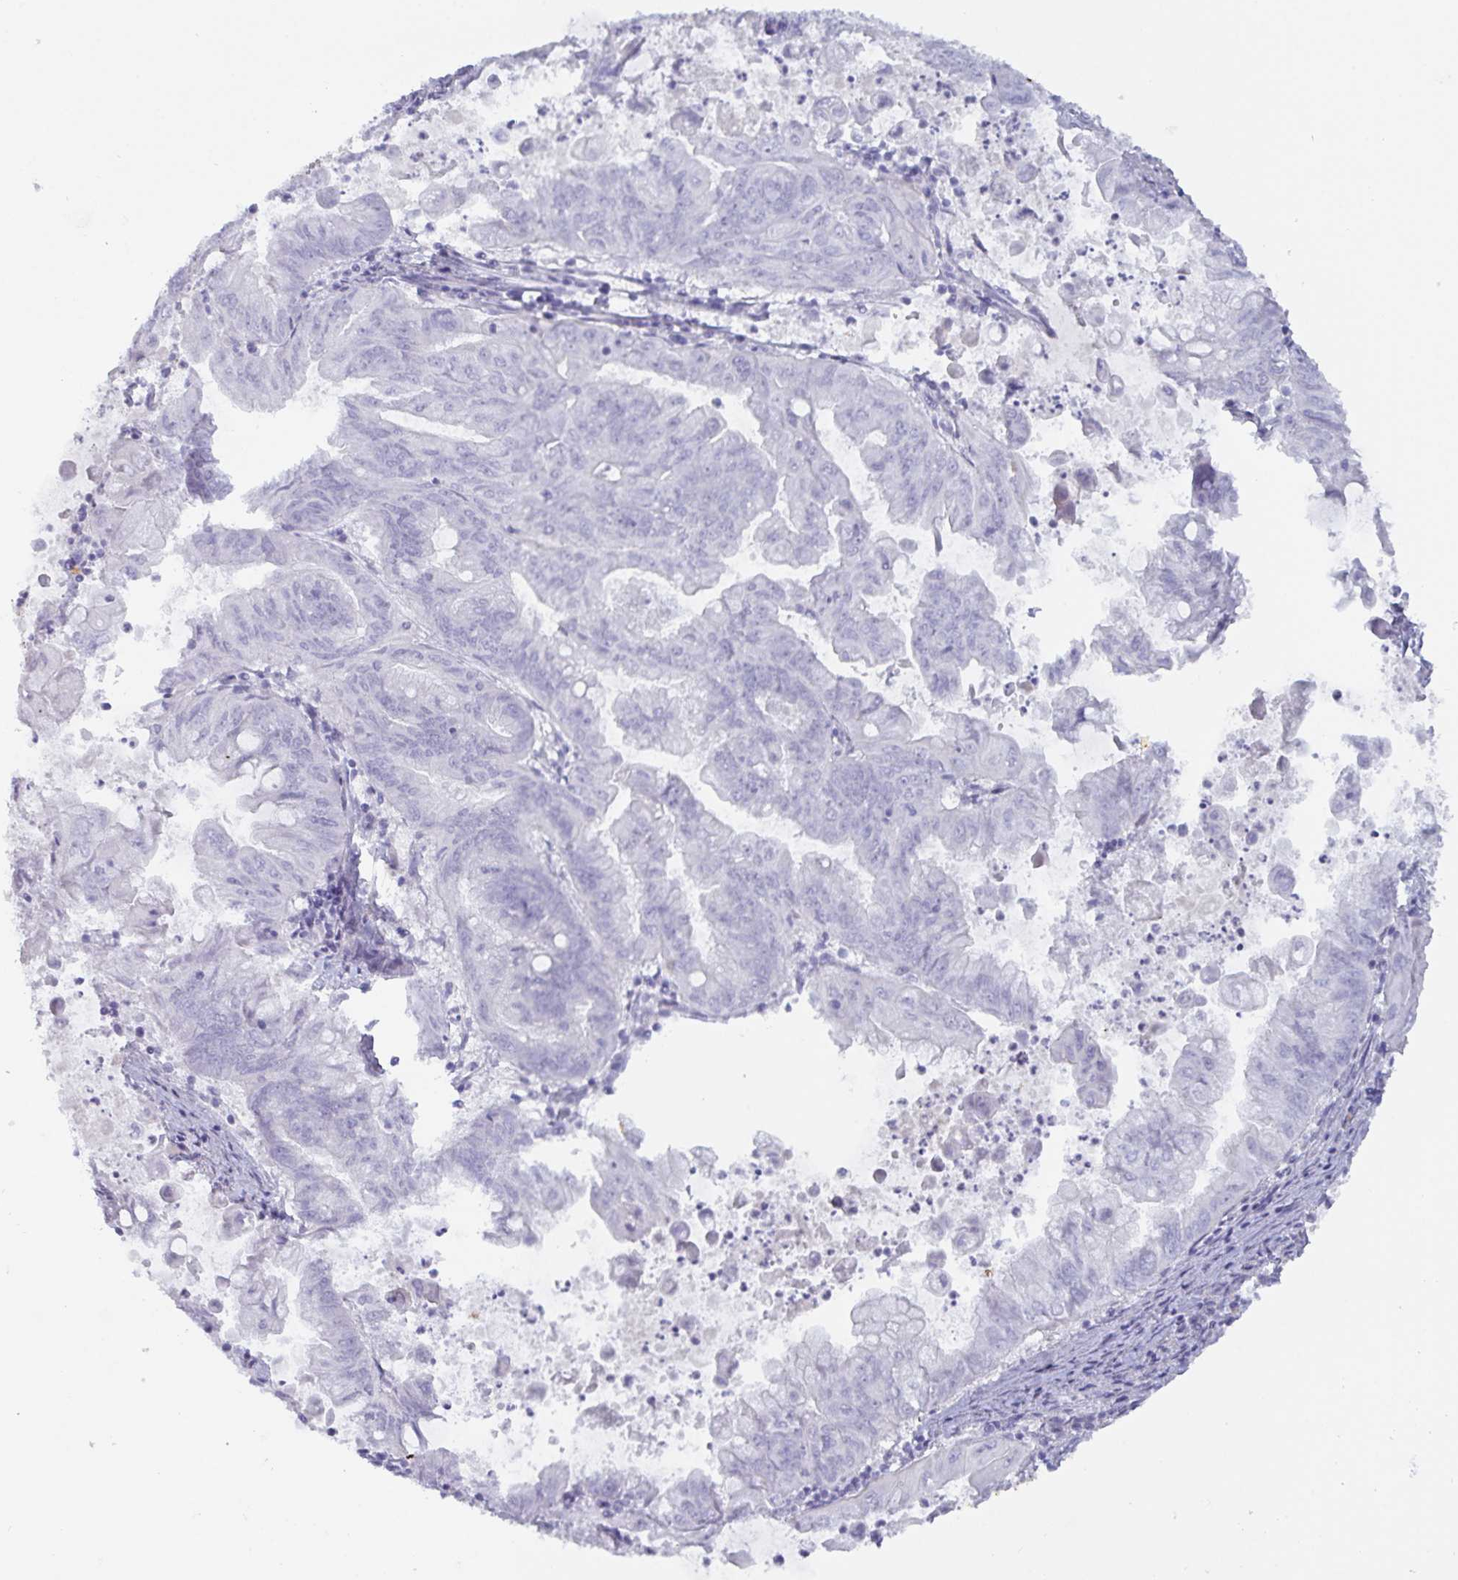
{"staining": {"intensity": "negative", "quantity": "none", "location": "none"}, "tissue": "stomach cancer", "cell_type": "Tumor cells", "image_type": "cancer", "snomed": [{"axis": "morphology", "description": "Adenocarcinoma, NOS"}, {"axis": "topography", "description": "Stomach, upper"}], "caption": "Human adenocarcinoma (stomach) stained for a protein using IHC shows no staining in tumor cells.", "gene": "OR5P3", "patient": {"sex": "male", "age": 80}}